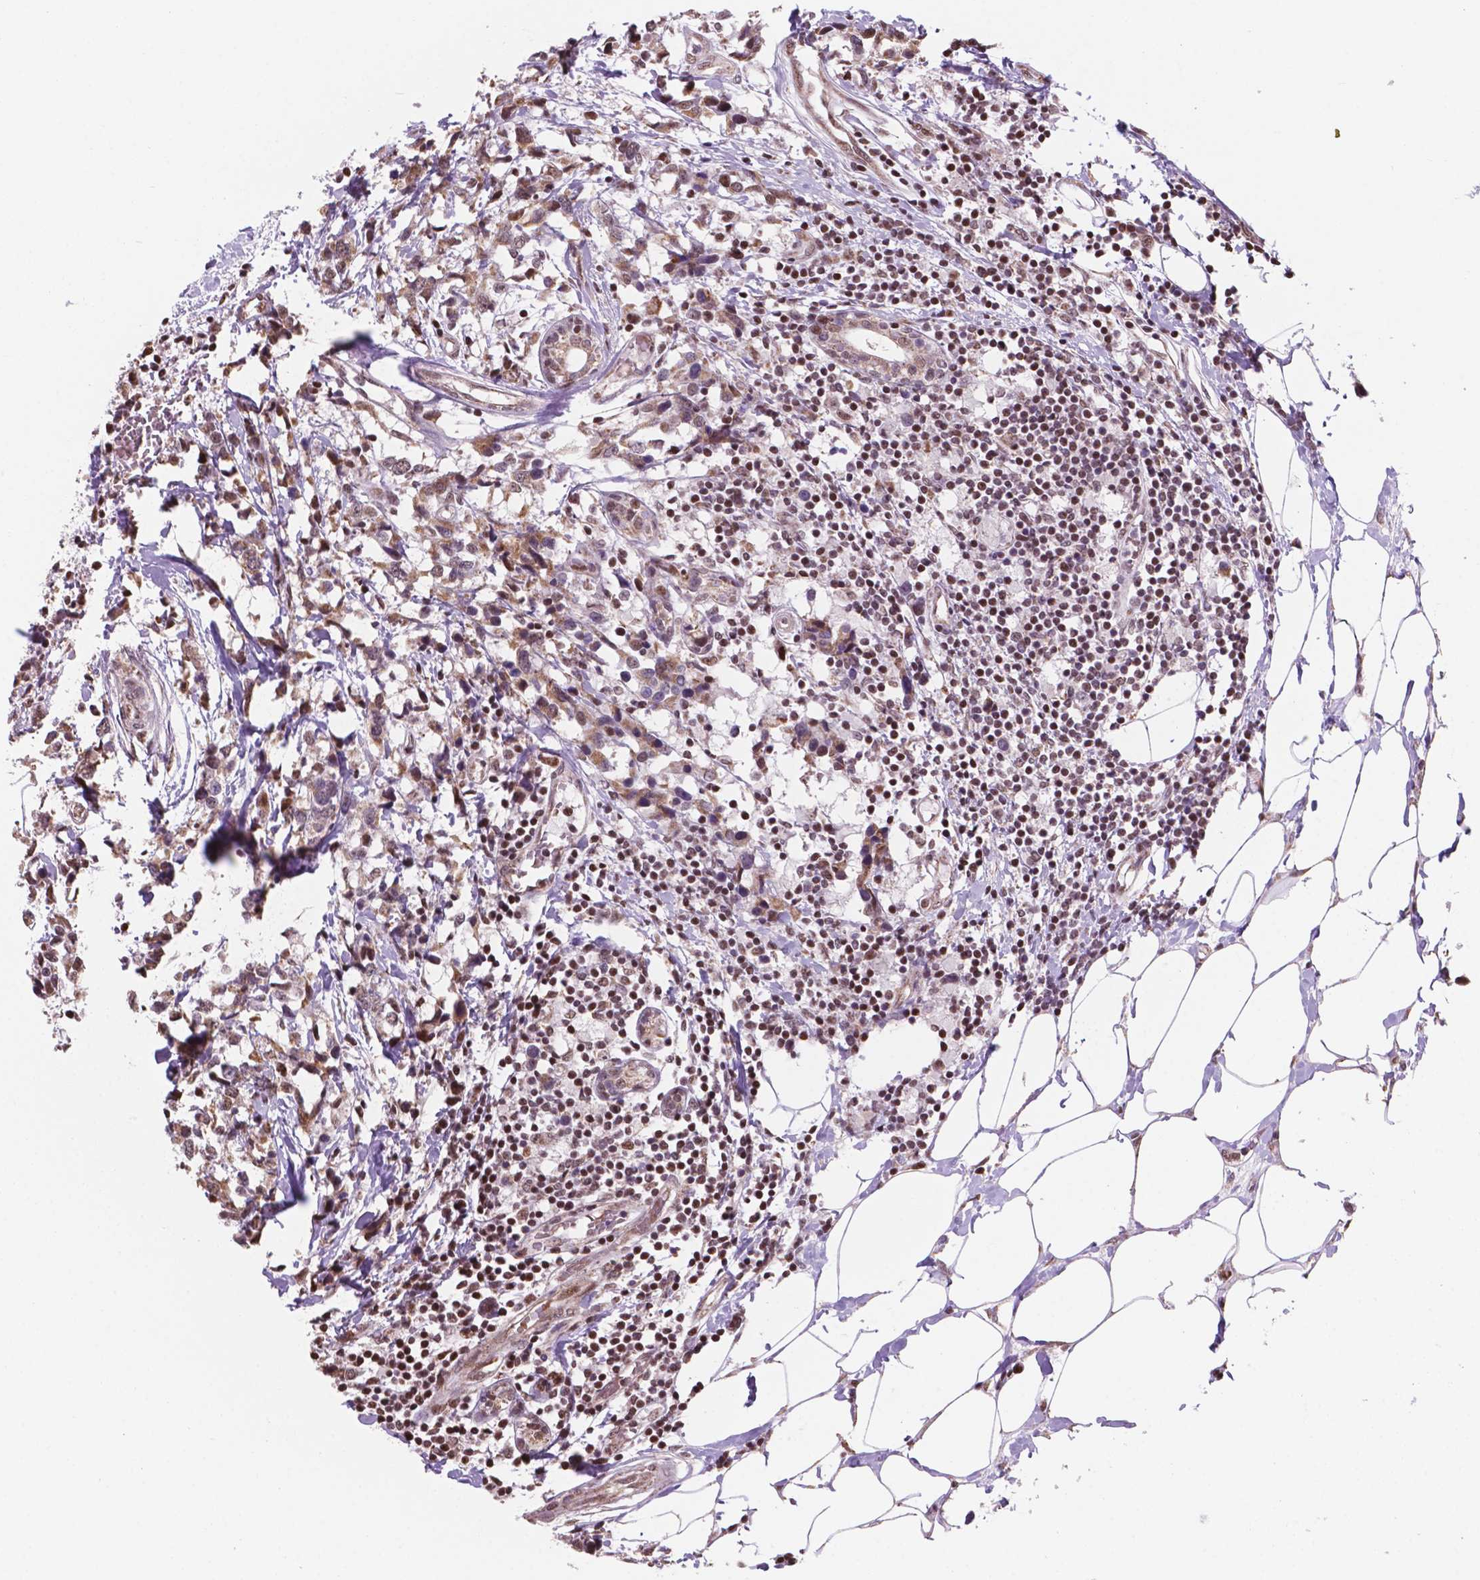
{"staining": {"intensity": "moderate", "quantity": ">75%", "location": "cytoplasmic/membranous,nuclear"}, "tissue": "breast cancer", "cell_type": "Tumor cells", "image_type": "cancer", "snomed": [{"axis": "morphology", "description": "Lobular carcinoma"}, {"axis": "topography", "description": "Breast"}], "caption": "This is an image of IHC staining of breast cancer, which shows moderate staining in the cytoplasmic/membranous and nuclear of tumor cells.", "gene": "NDUFA10", "patient": {"sex": "female", "age": 59}}